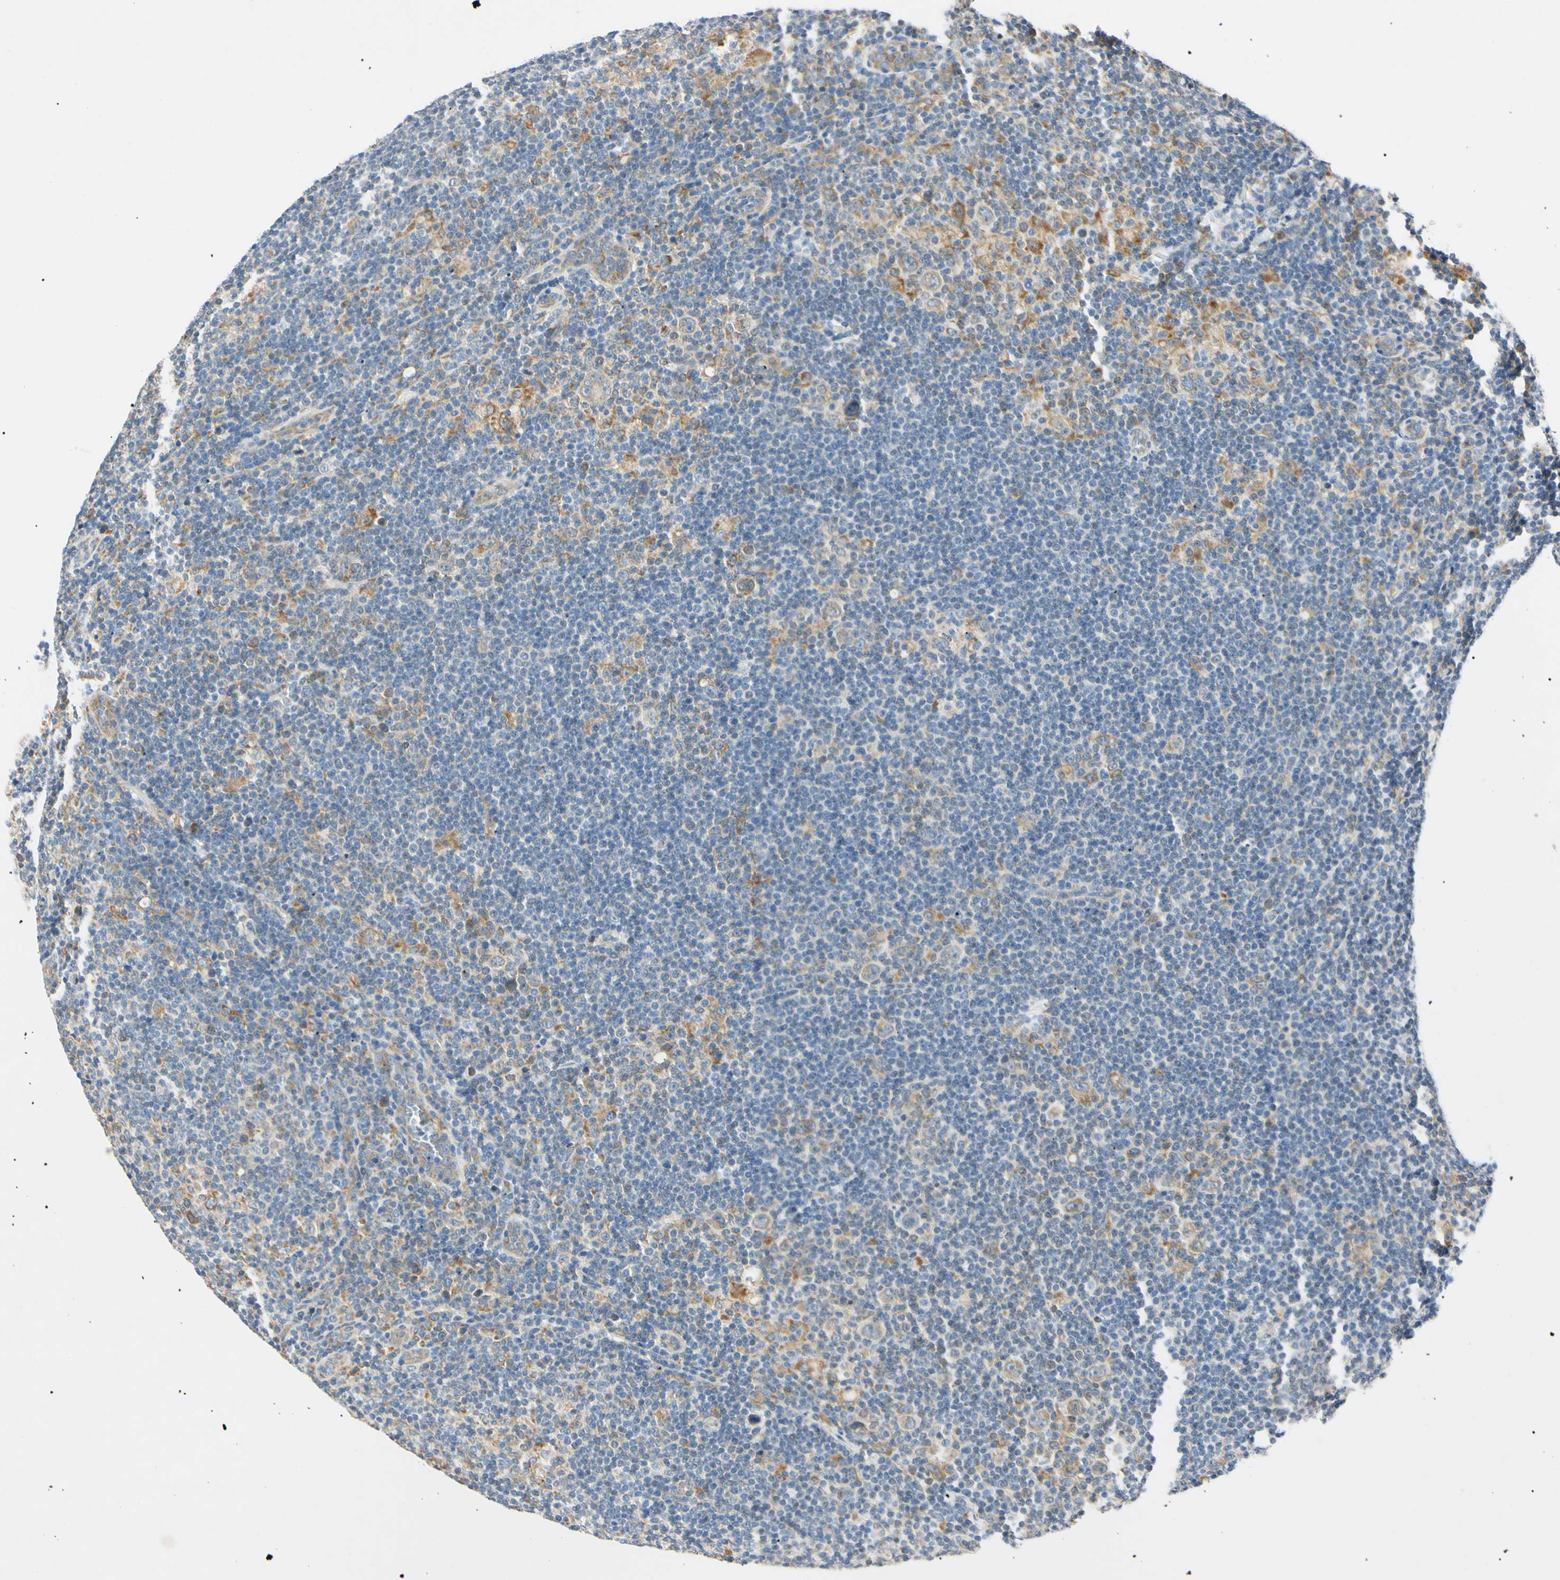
{"staining": {"intensity": "weak", "quantity": ">75%", "location": "cytoplasmic/membranous"}, "tissue": "lymphoma", "cell_type": "Tumor cells", "image_type": "cancer", "snomed": [{"axis": "morphology", "description": "Hodgkin's disease, NOS"}, {"axis": "topography", "description": "Lymph node"}], "caption": "Weak cytoplasmic/membranous protein staining is identified in approximately >75% of tumor cells in lymphoma.", "gene": "DNAJB12", "patient": {"sex": "female", "age": 57}}